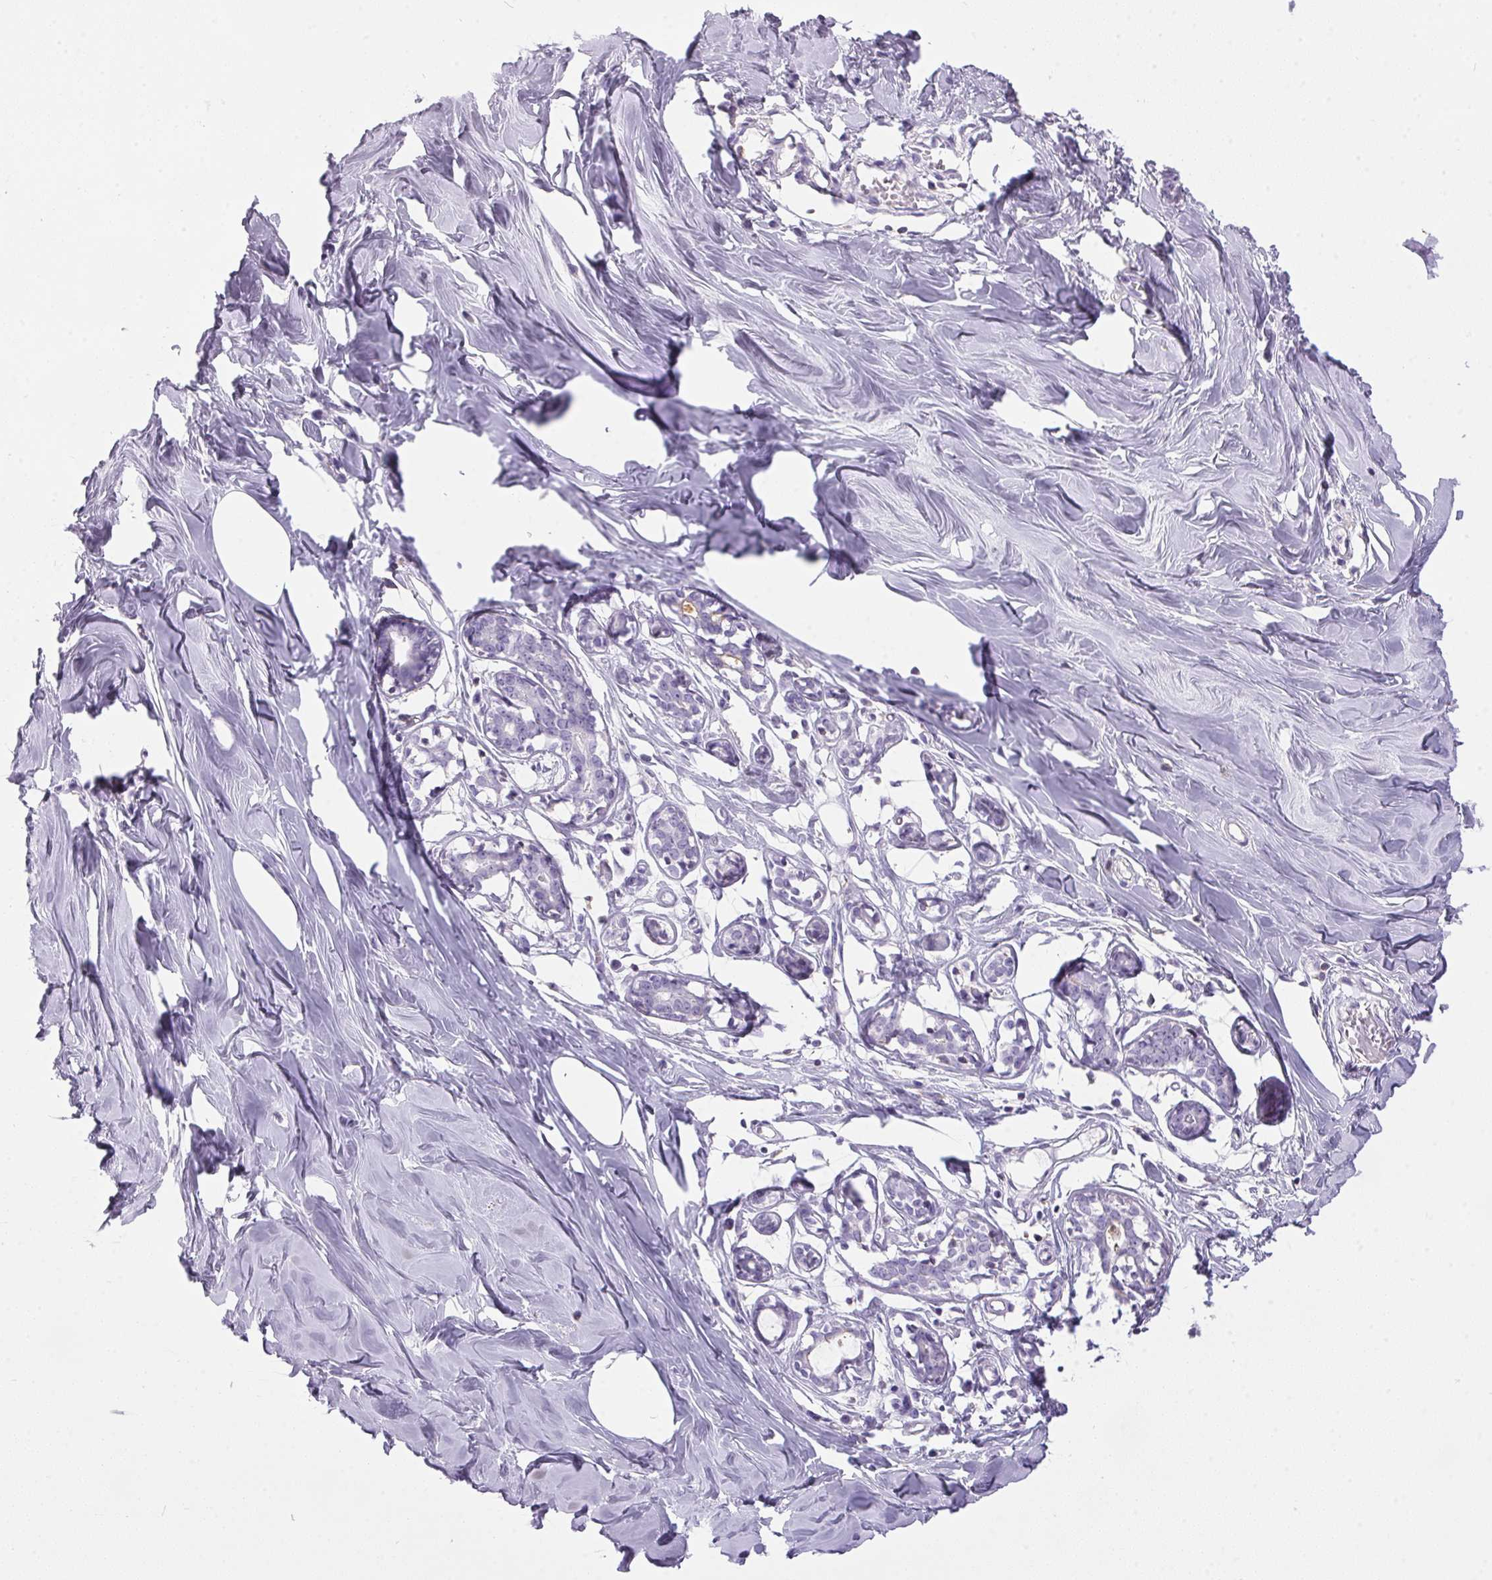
{"staining": {"intensity": "negative", "quantity": "none", "location": "none"}, "tissue": "breast", "cell_type": "Adipocytes", "image_type": "normal", "snomed": [{"axis": "morphology", "description": "Normal tissue, NOS"}, {"axis": "topography", "description": "Breast"}], "caption": "The immunohistochemistry histopathology image has no significant staining in adipocytes of breast. The staining is performed using DAB brown chromogen with nuclei counter-stained in using hematoxylin.", "gene": "S100A2", "patient": {"sex": "female", "age": 27}}